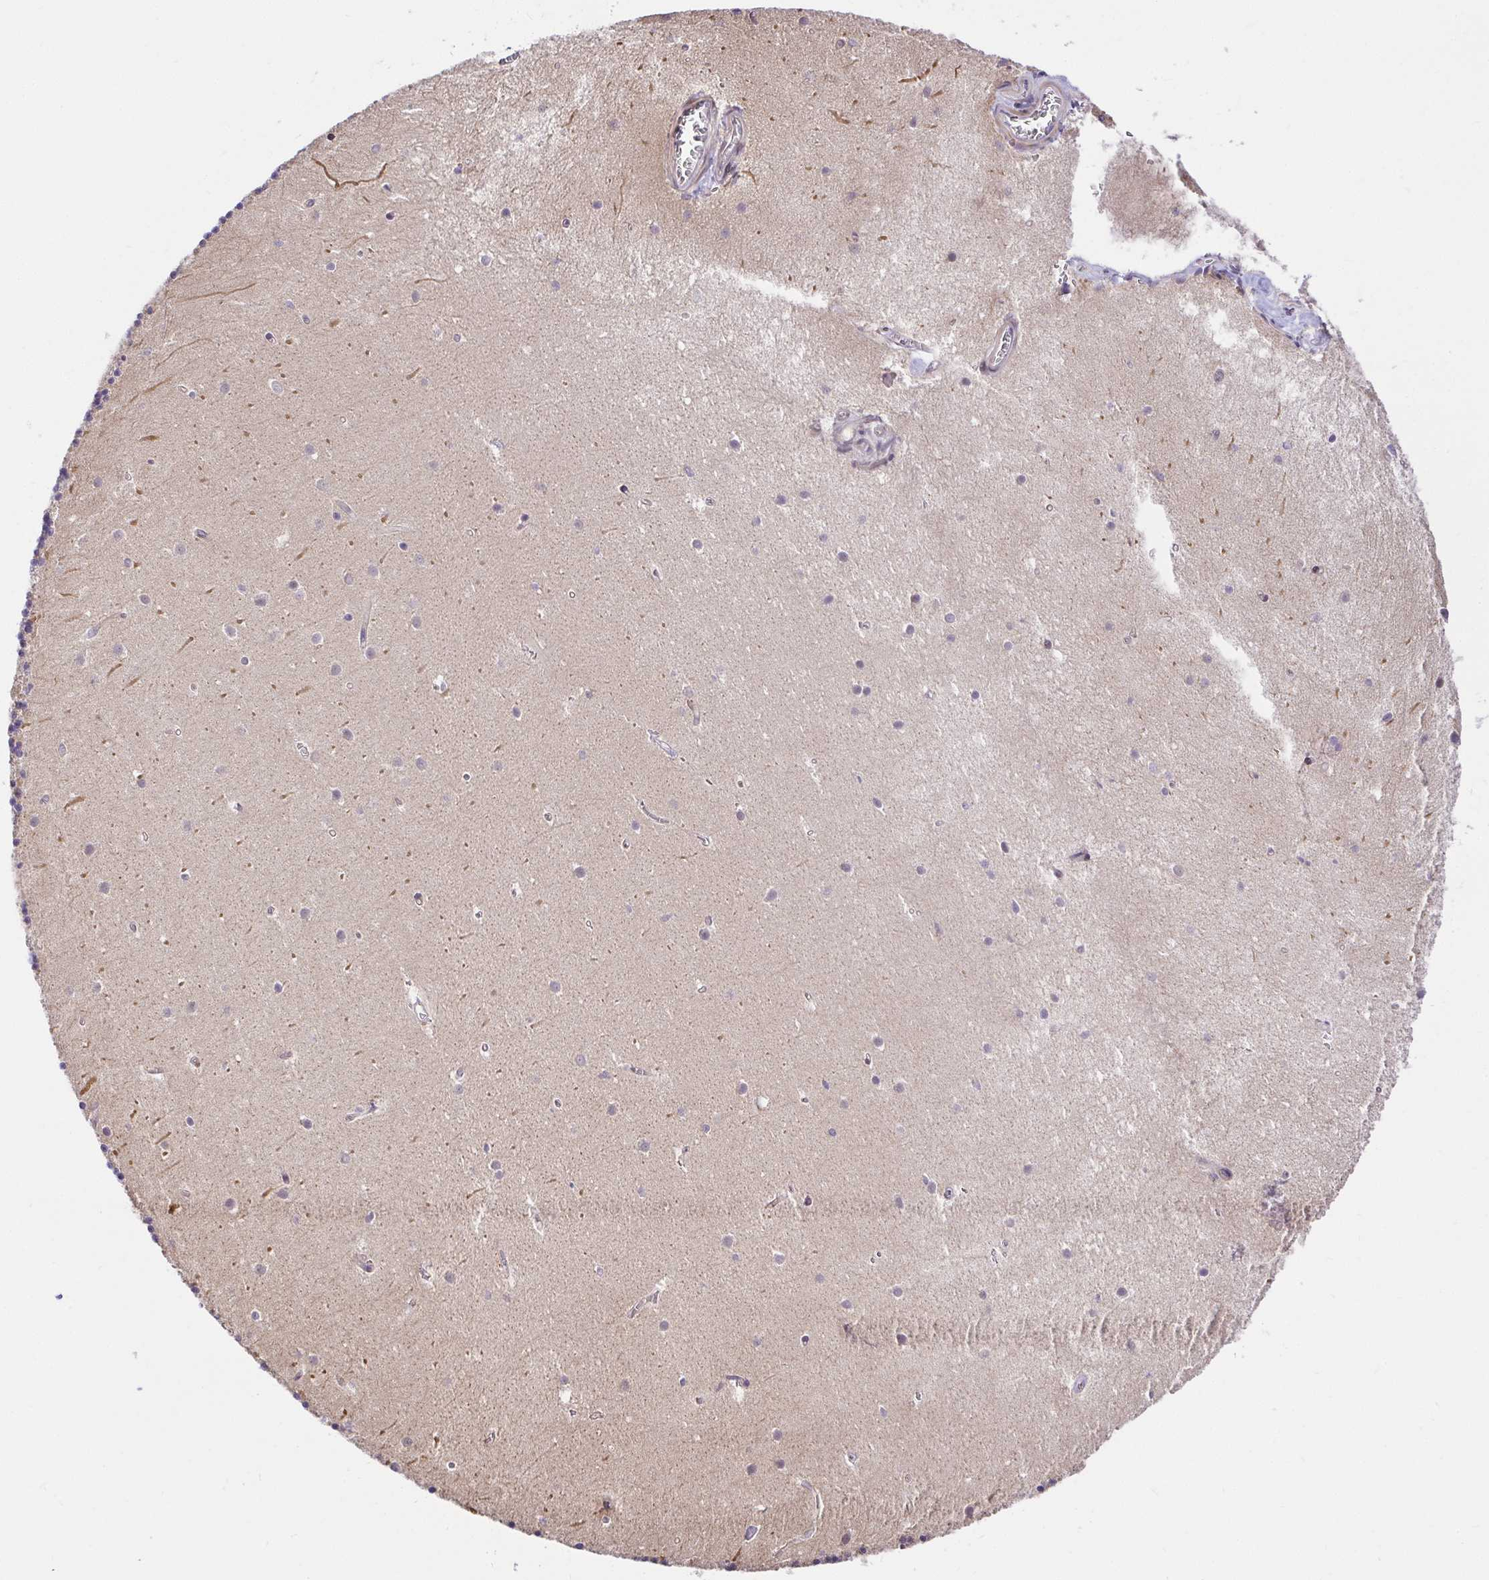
{"staining": {"intensity": "negative", "quantity": "none", "location": "none"}, "tissue": "cerebellum", "cell_type": "Cells in granular layer", "image_type": "normal", "snomed": [{"axis": "morphology", "description": "Normal tissue, NOS"}, {"axis": "topography", "description": "Cerebellum"}], "caption": "High power microscopy histopathology image of an IHC micrograph of benign cerebellum, revealing no significant expression in cells in granular layer. The staining was performed using DAB (3,3'-diaminobenzidine) to visualize the protein expression in brown, while the nuclei were stained in blue with hematoxylin (Magnification: 20x).", "gene": "TRIM55", "patient": {"sex": "male", "age": 54}}